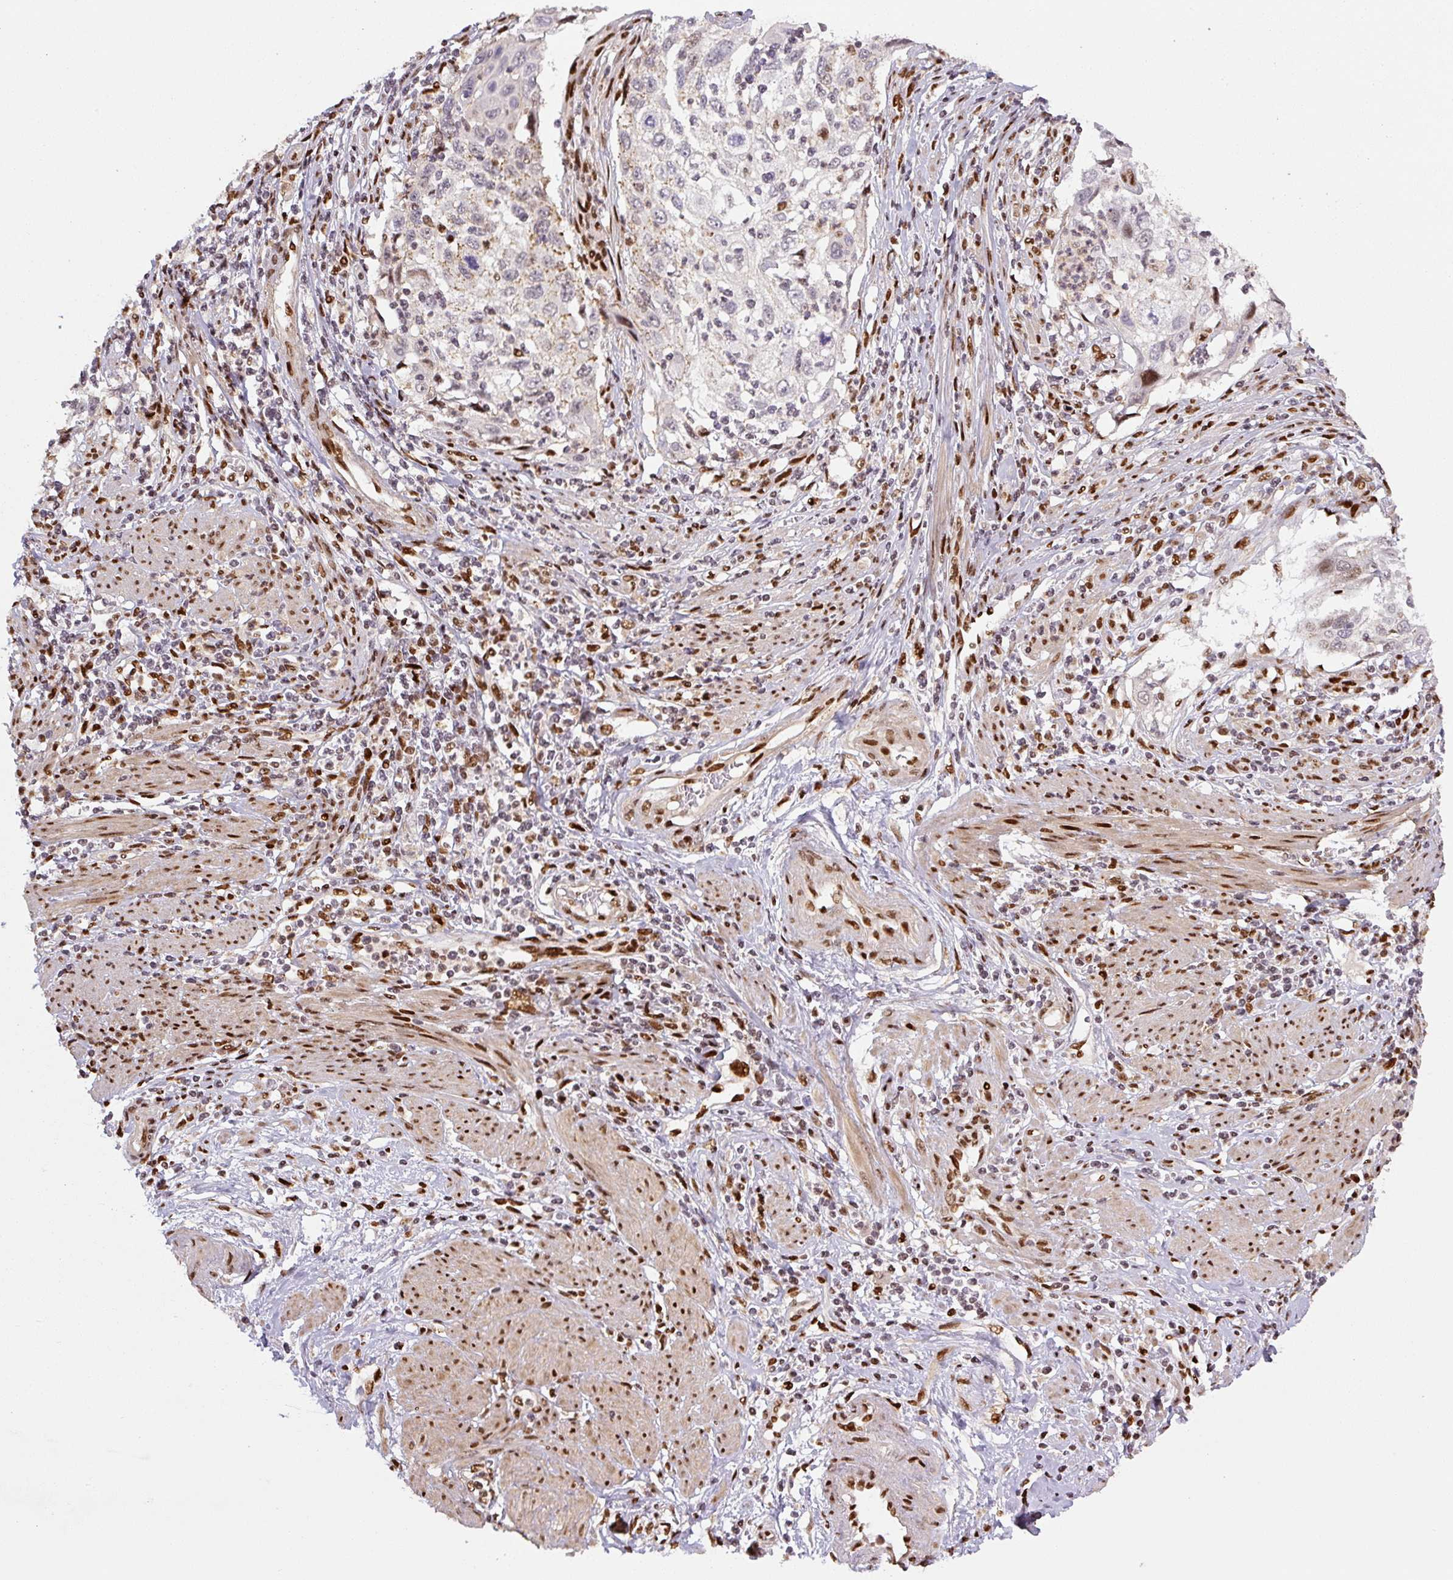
{"staining": {"intensity": "moderate", "quantity": "<25%", "location": "cytoplasmic/membranous"}, "tissue": "cervical cancer", "cell_type": "Tumor cells", "image_type": "cancer", "snomed": [{"axis": "morphology", "description": "Squamous cell carcinoma, NOS"}, {"axis": "topography", "description": "Cervix"}], "caption": "DAB immunohistochemical staining of human cervical squamous cell carcinoma displays moderate cytoplasmic/membranous protein expression in about <25% of tumor cells.", "gene": "PYDC2", "patient": {"sex": "female", "age": 70}}